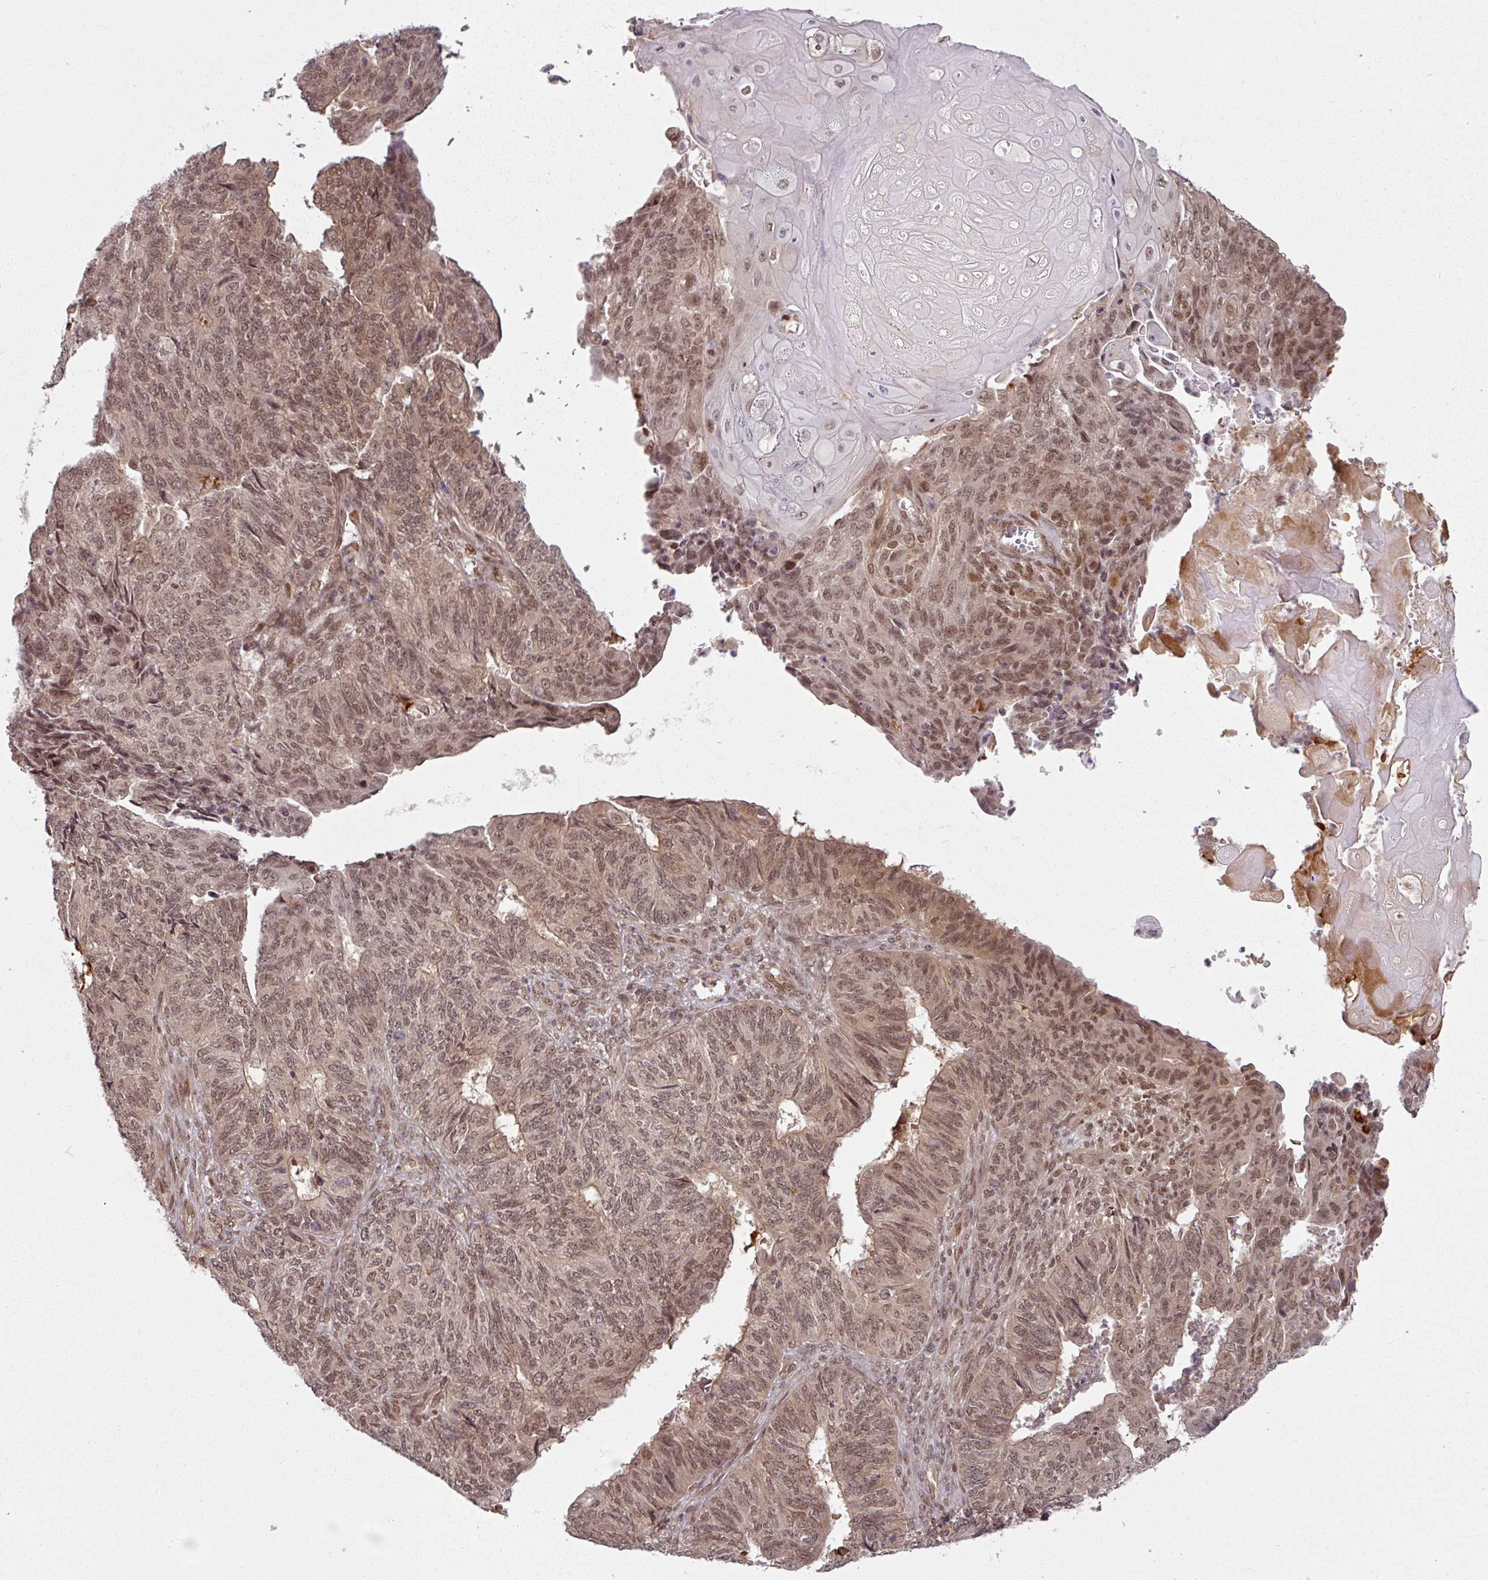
{"staining": {"intensity": "moderate", "quantity": "25%-75%", "location": "nuclear"}, "tissue": "endometrial cancer", "cell_type": "Tumor cells", "image_type": "cancer", "snomed": [{"axis": "morphology", "description": "Adenocarcinoma, NOS"}, {"axis": "topography", "description": "Endometrium"}], "caption": "Immunohistochemical staining of endometrial cancer (adenocarcinoma) exhibits medium levels of moderate nuclear protein staining in about 25%-75% of tumor cells.", "gene": "SIK3", "patient": {"sex": "female", "age": 32}}